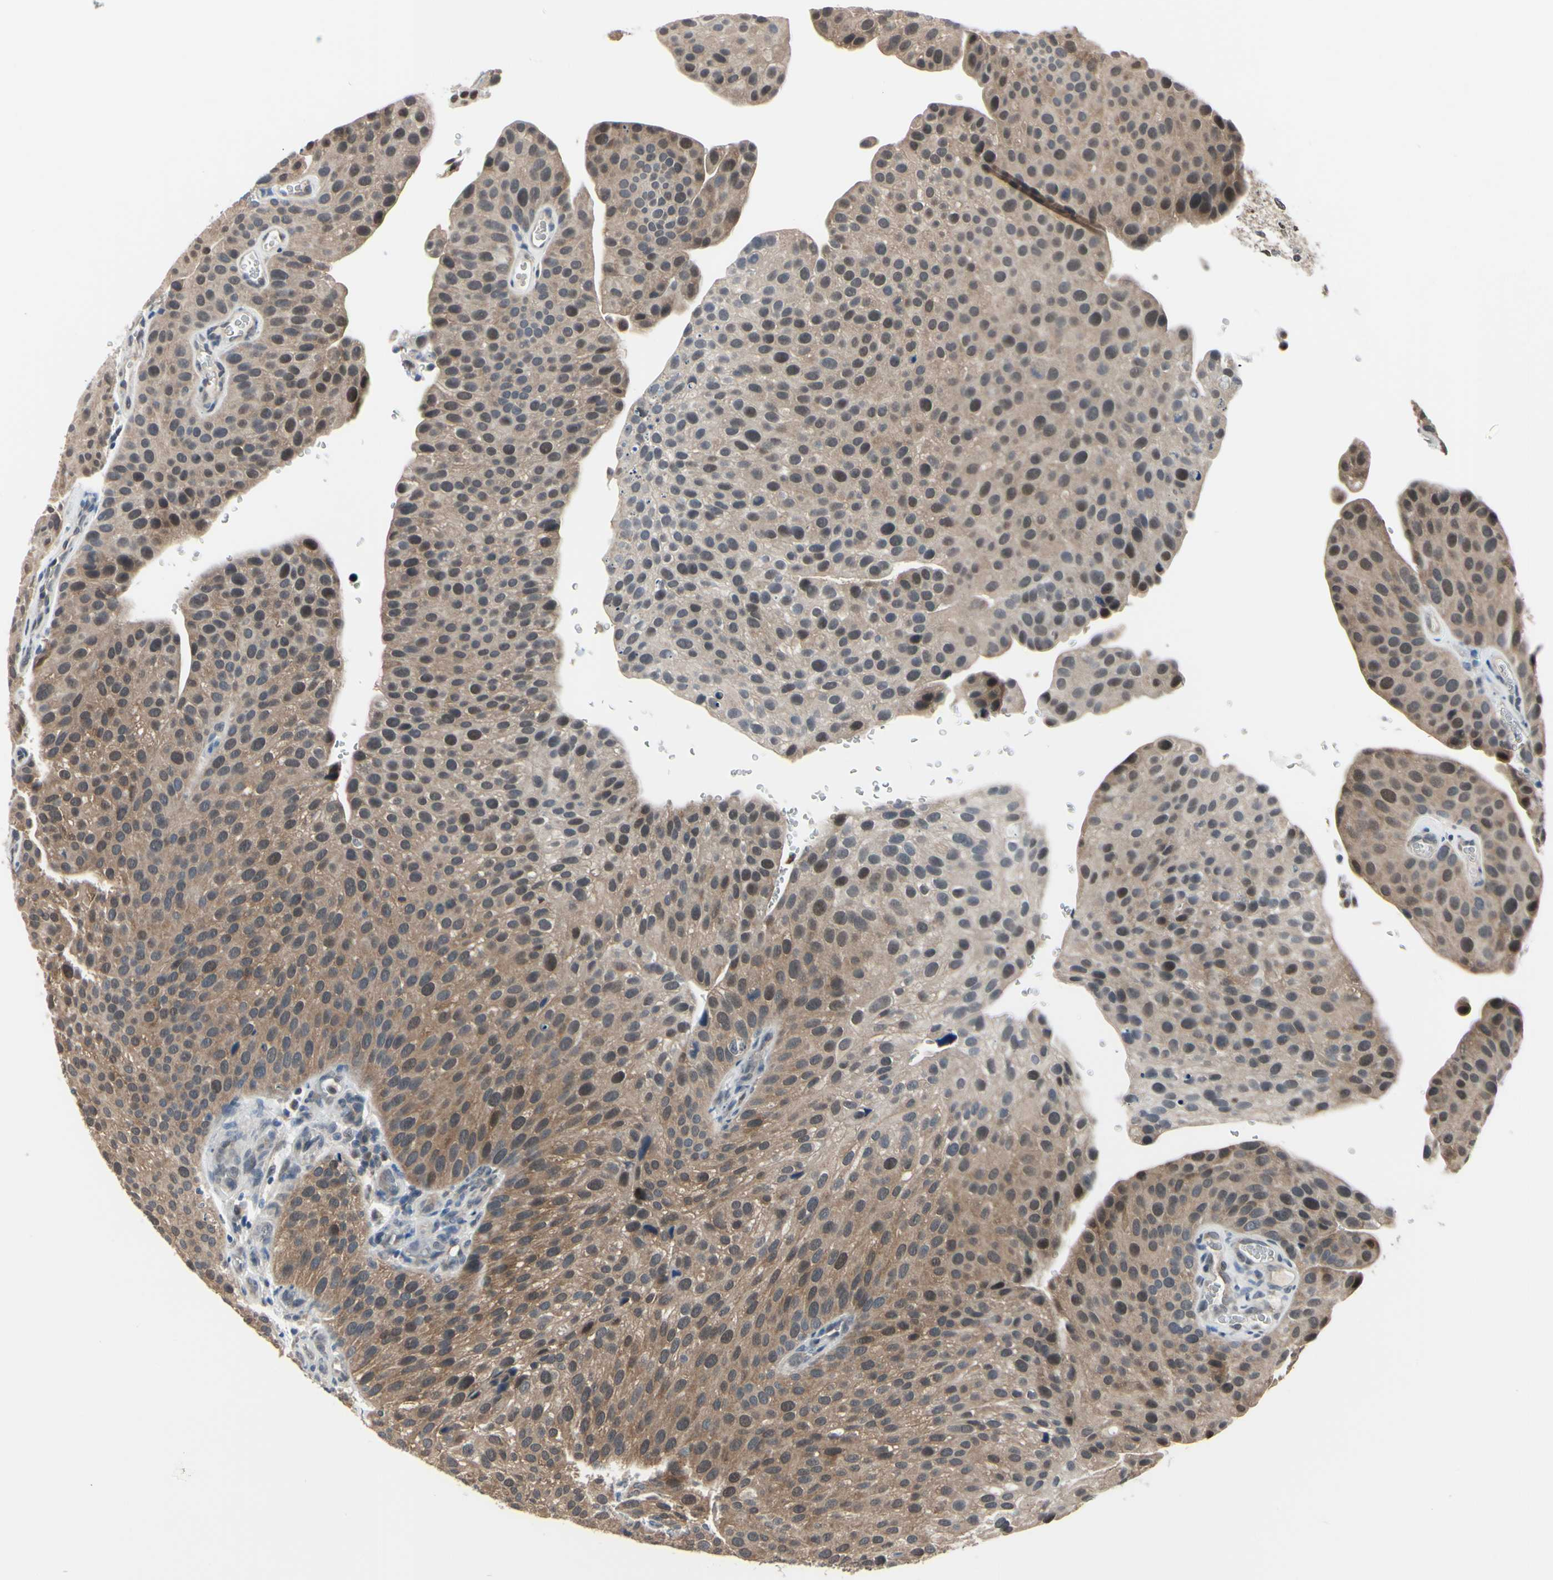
{"staining": {"intensity": "moderate", "quantity": "25%-75%", "location": "cytoplasmic/membranous,nuclear"}, "tissue": "urothelial cancer", "cell_type": "Tumor cells", "image_type": "cancer", "snomed": [{"axis": "morphology", "description": "Urothelial carcinoma, Low grade"}, {"axis": "topography", "description": "Smooth muscle"}, {"axis": "topography", "description": "Urinary bladder"}], "caption": "A high-resolution photomicrograph shows immunohistochemistry (IHC) staining of urothelial carcinoma (low-grade), which exhibits moderate cytoplasmic/membranous and nuclear positivity in approximately 25%-75% of tumor cells.", "gene": "HSPA4", "patient": {"sex": "male", "age": 60}}